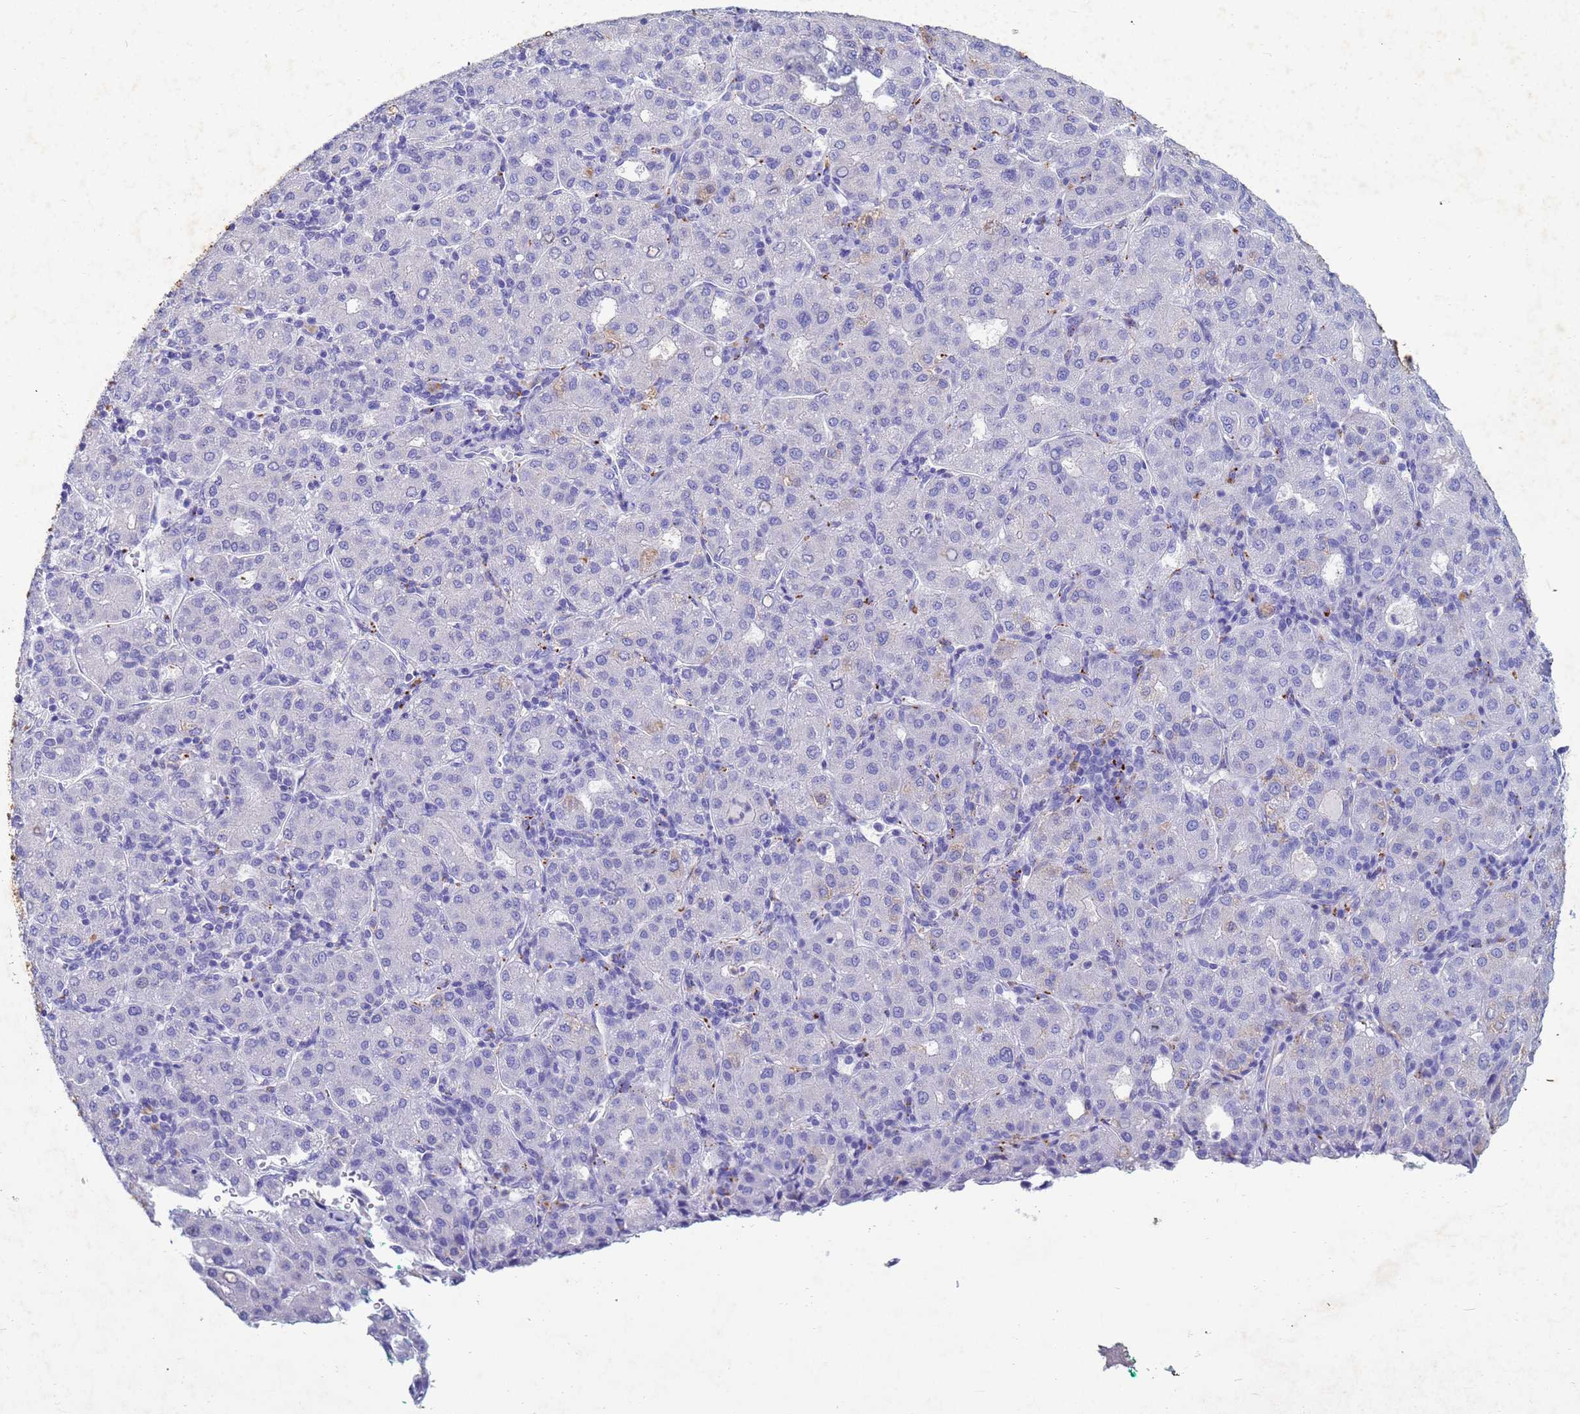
{"staining": {"intensity": "negative", "quantity": "none", "location": "none"}, "tissue": "liver cancer", "cell_type": "Tumor cells", "image_type": "cancer", "snomed": [{"axis": "morphology", "description": "Carcinoma, Hepatocellular, NOS"}, {"axis": "topography", "description": "Liver"}], "caption": "A histopathology image of human hepatocellular carcinoma (liver) is negative for staining in tumor cells.", "gene": "CSTB", "patient": {"sex": "male", "age": 65}}